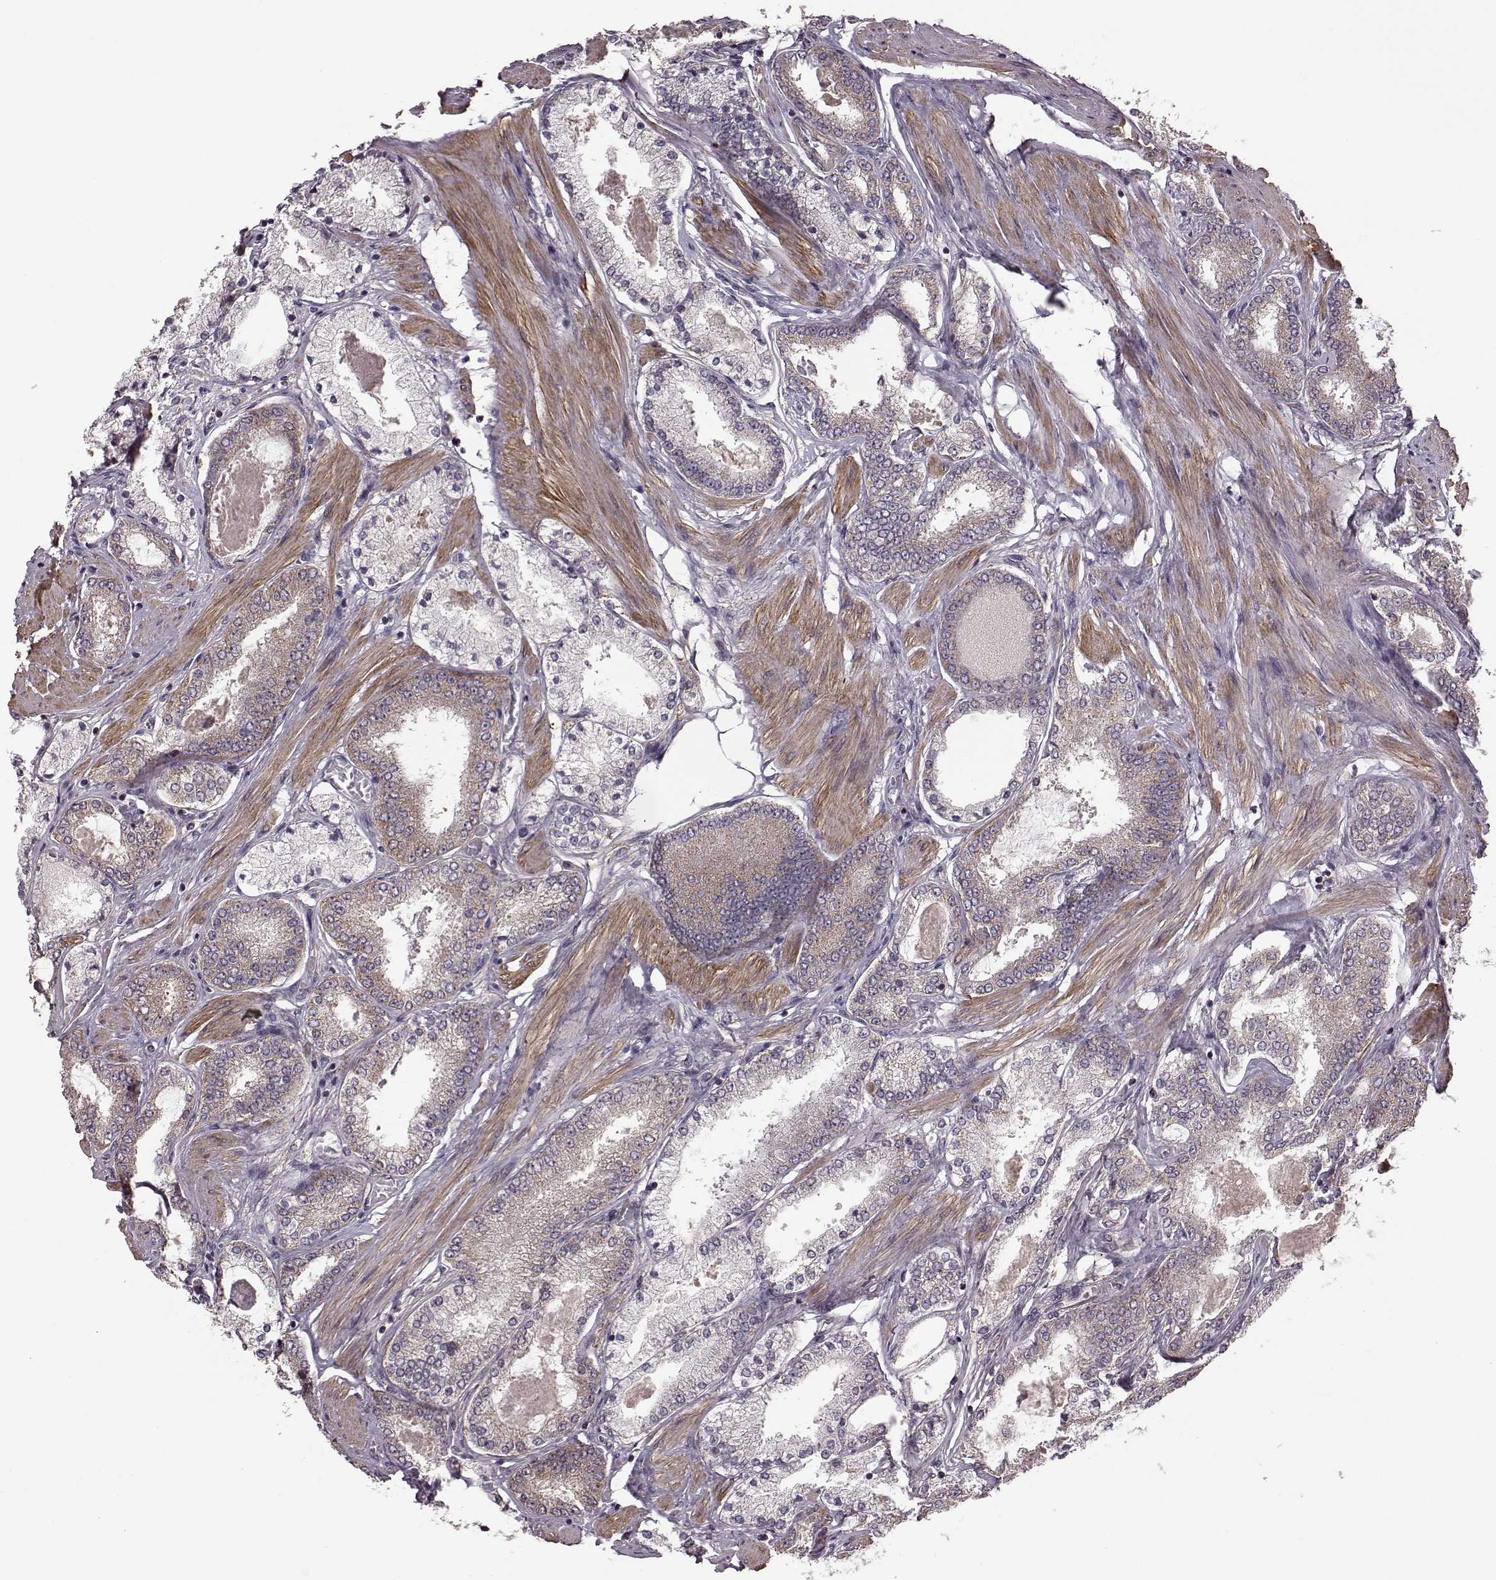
{"staining": {"intensity": "moderate", "quantity": "25%-75%", "location": "cytoplasmic/membranous"}, "tissue": "prostate cancer", "cell_type": "Tumor cells", "image_type": "cancer", "snomed": [{"axis": "morphology", "description": "Adenocarcinoma, High grade"}, {"axis": "topography", "description": "Prostate"}], "caption": "This photomicrograph displays IHC staining of human prostate cancer (adenocarcinoma (high-grade)), with medium moderate cytoplasmic/membranous expression in approximately 25%-75% of tumor cells.", "gene": "FNIP2", "patient": {"sex": "male", "age": 63}}